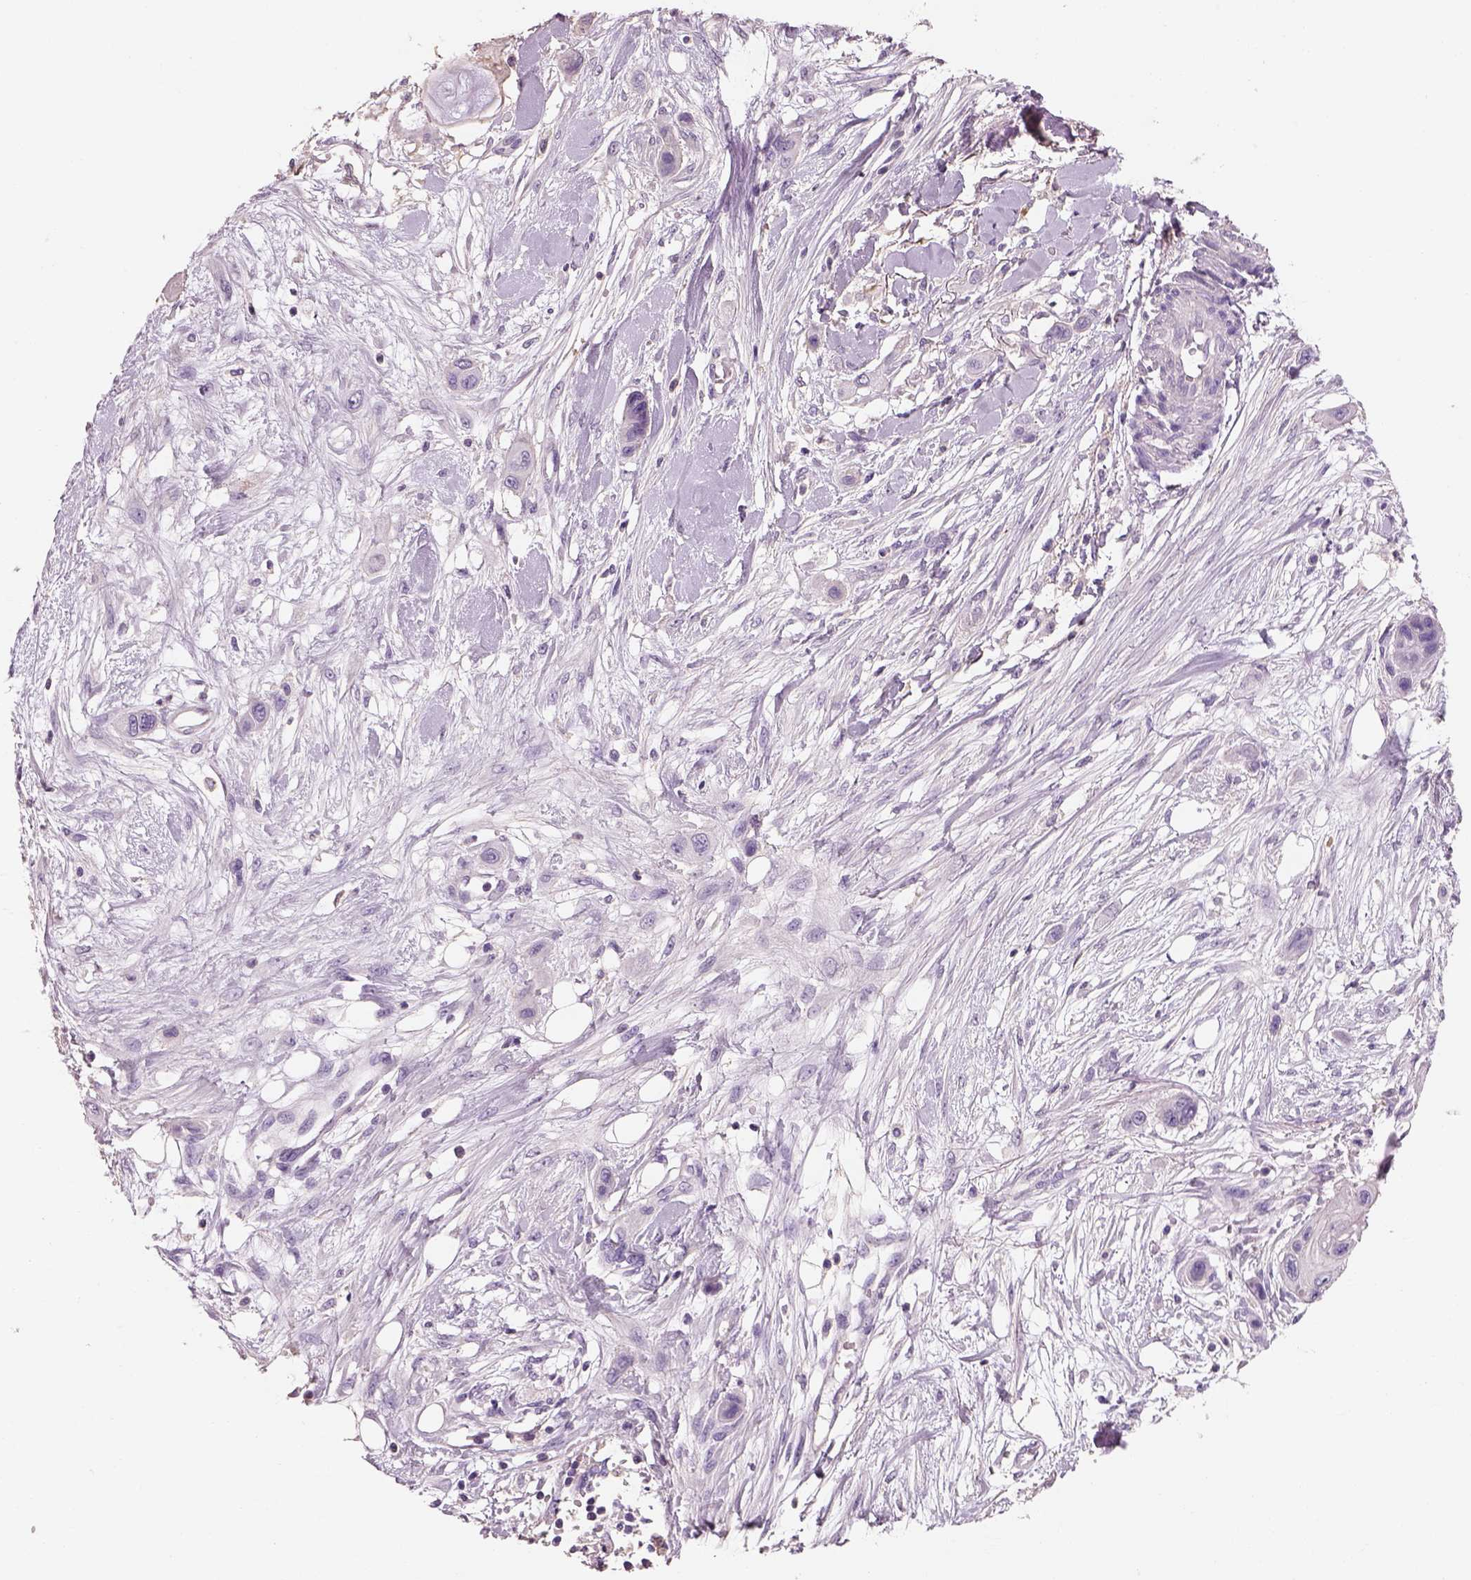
{"staining": {"intensity": "negative", "quantity": "none", "location": "none"}, "tissue": "skin cancer", "cell_type": "Tumor cells", "image_type": "cancer", "snomed": [{"axis": "morphology", "description": "Squamous cell carcinoma, NOS"}, {"axis": "topography", "description": "Skin"}], "caption": "Tumor cells are negative for protein expression in human skin cancer (squamous cell carcinoma).", "gene": "OTUD6A", "patient": {"sex": "male", "age": 79}}